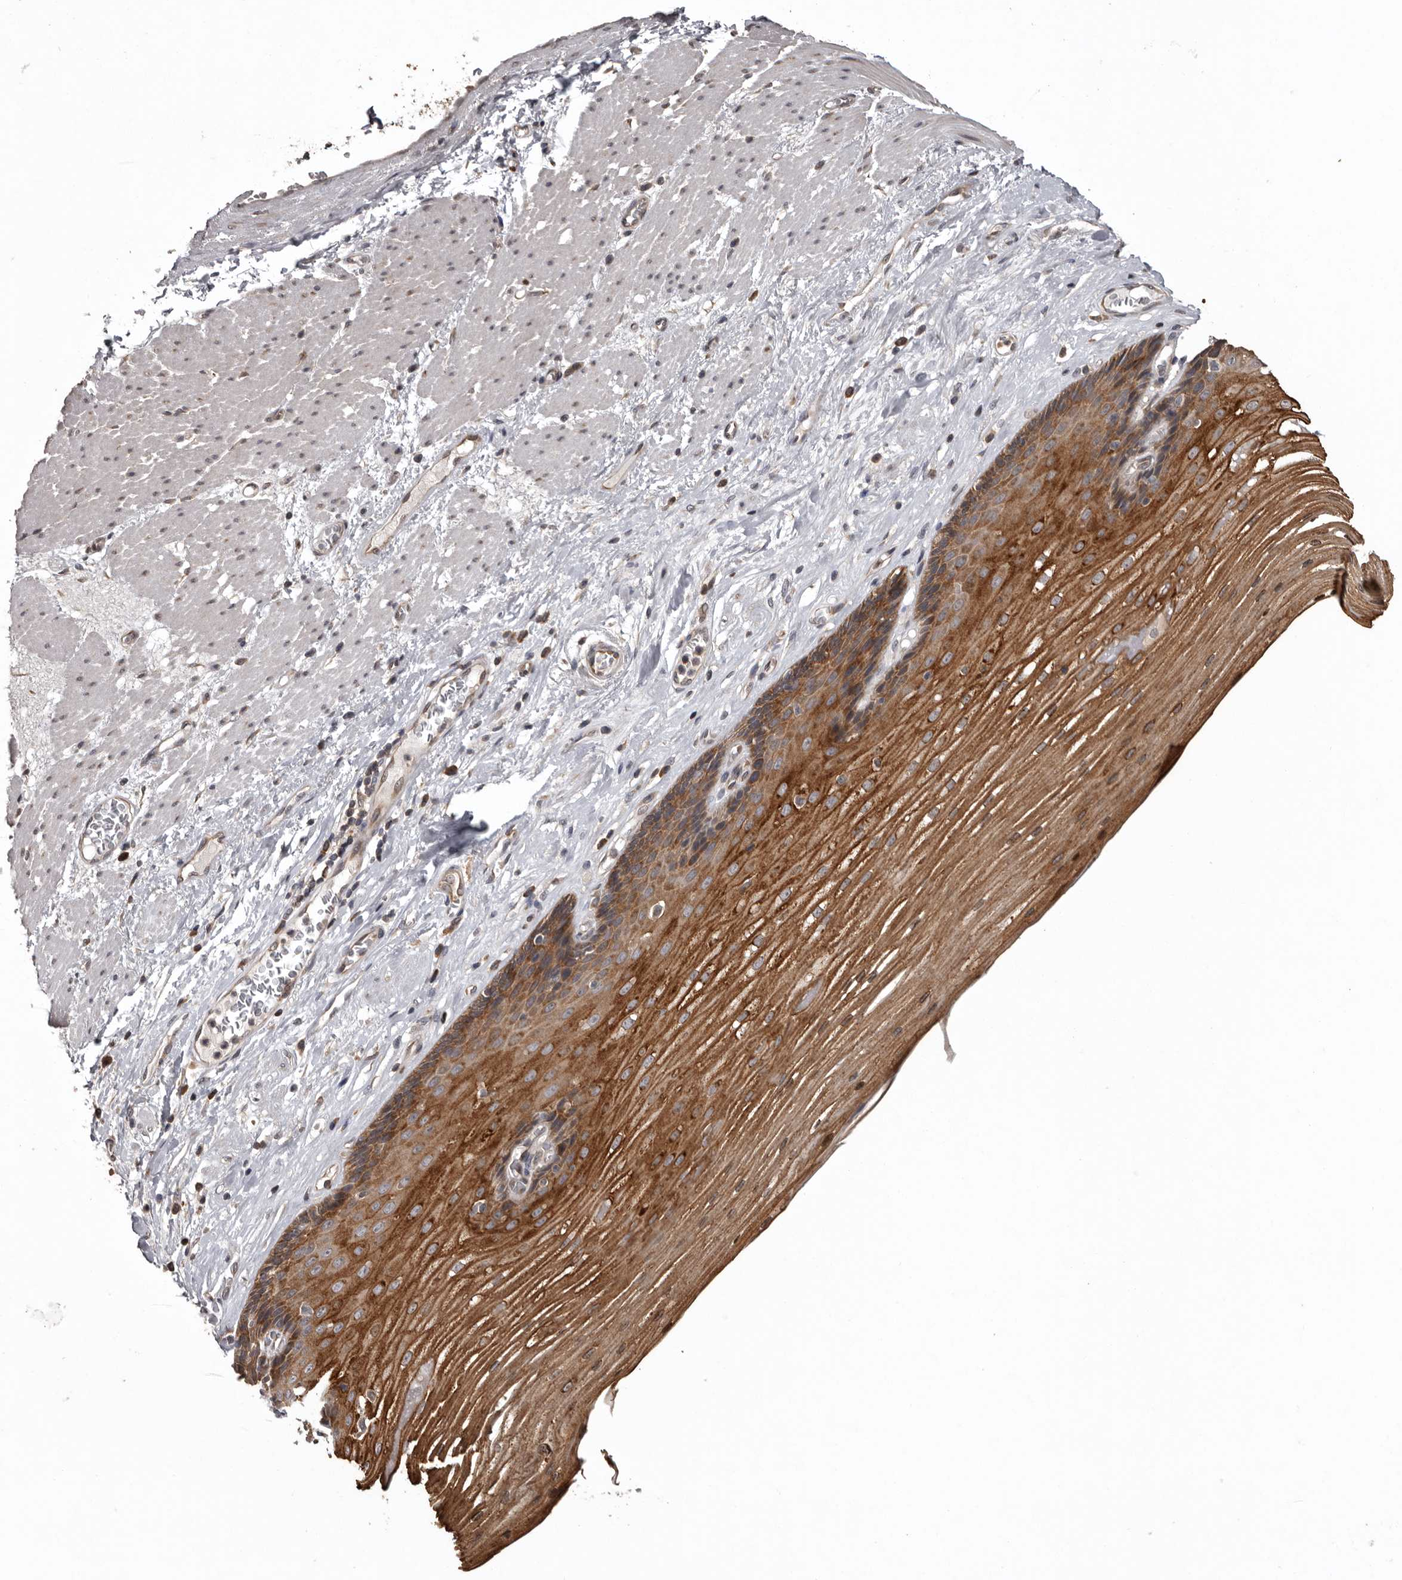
{"staining": {"intensity": "strong", "quantity": ">75%", "location": "cytoplasmic/membranous"}, "tissue": "esophagus", "cell_type": "Squamous epithelial cells", "image_type": "normal", "snomed": [{"axis": "morphology", "description": "Normal tissue, NOS"}, {"axis": "topography", "description": "Esophagus"}], "caption": "An IHC image of benign tissue is shown. Protein staining in brown highlights strong cytoplasmic/membranous positivity in esophagus within squamous epithelial cells.", "gene": "DARS1", "patient": {"sex": "male", "age": 62}}